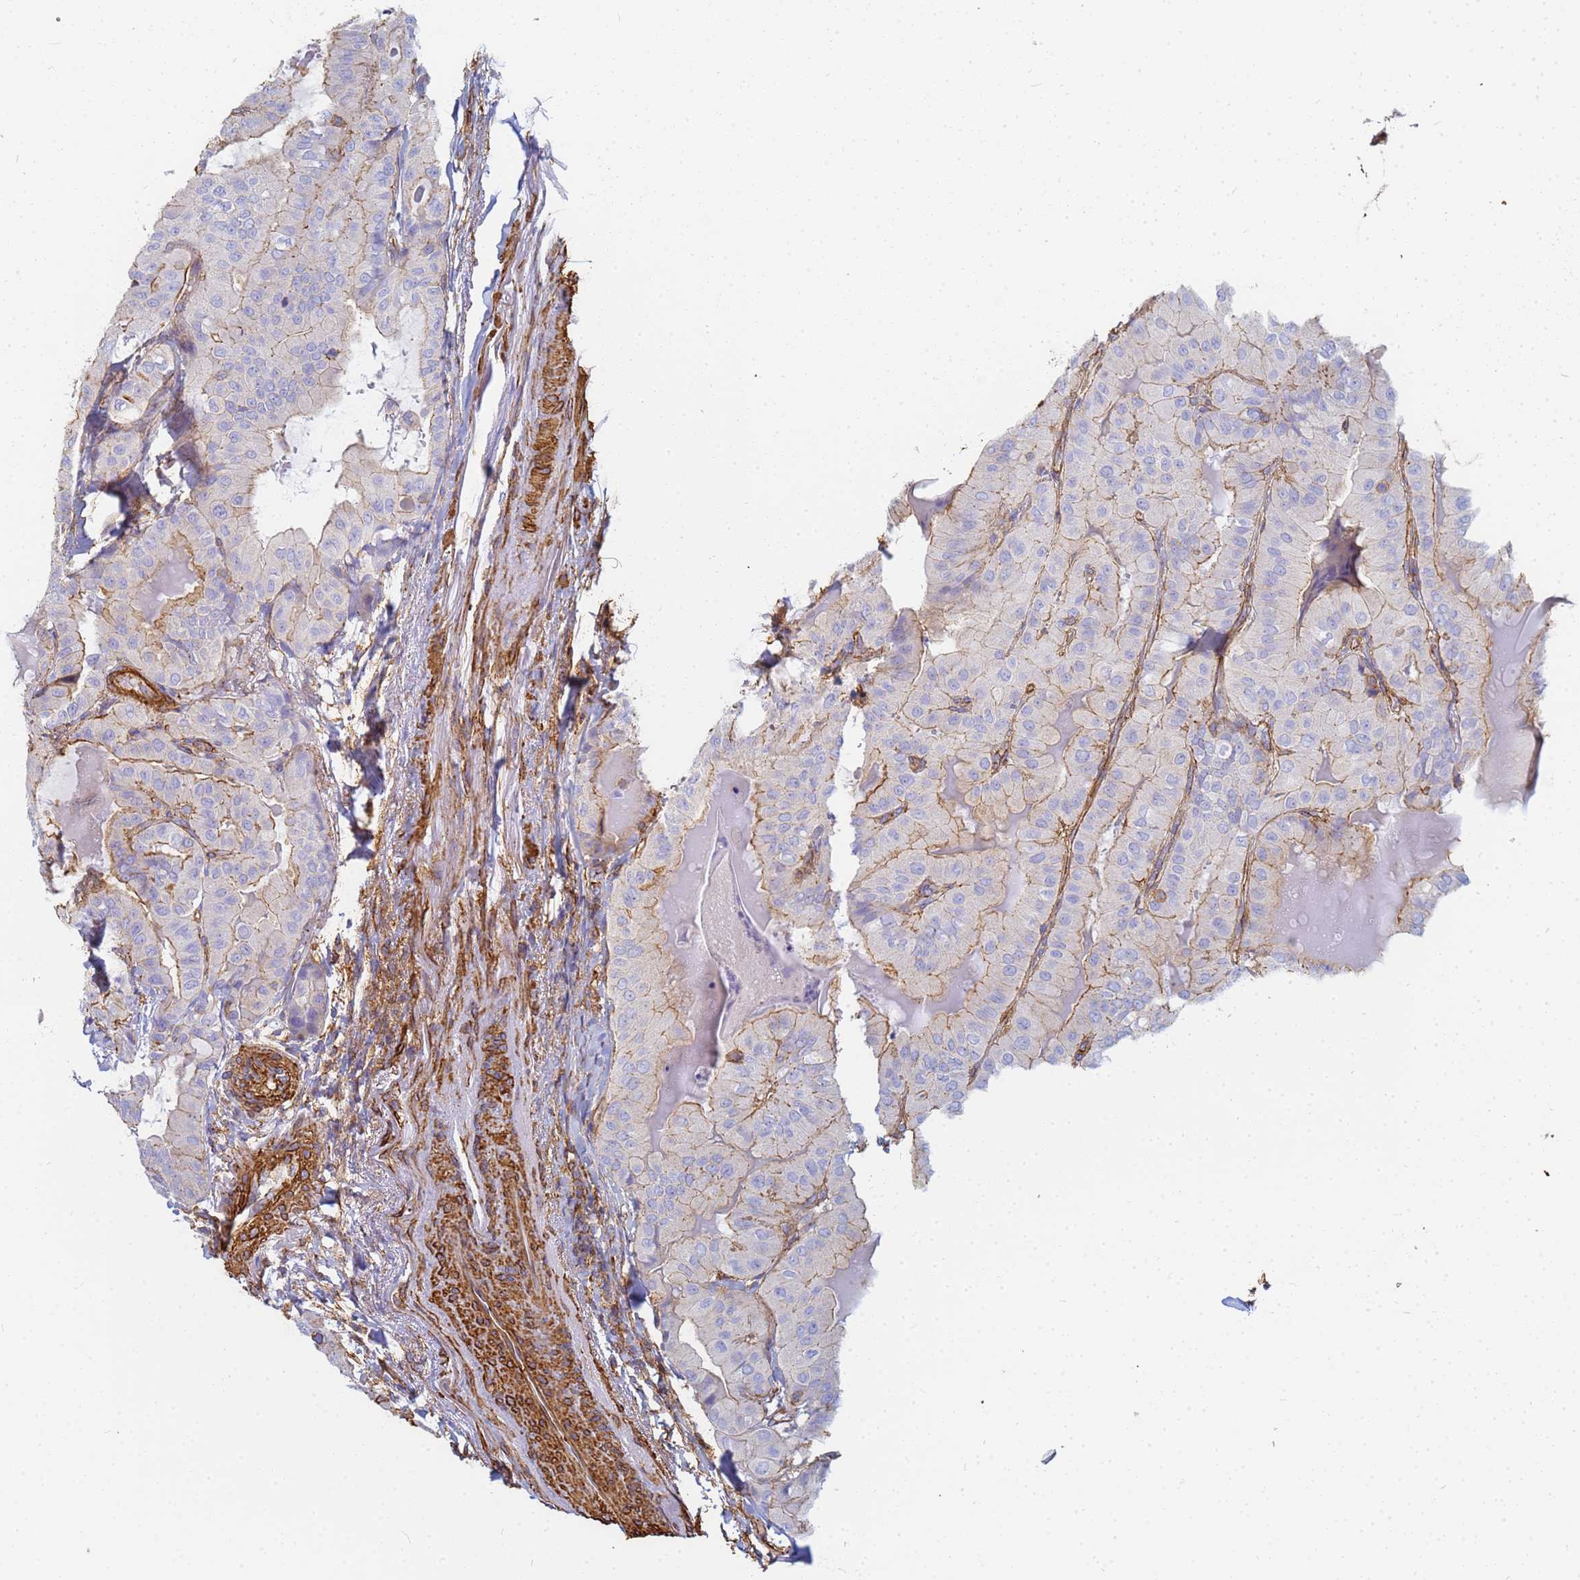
{"staining": {"intensity": "moderate", "quantity": "25%-75%", "location": "cytoplasmic/membranous"}, "tissue": "thyroid cancer", "cell_type": "Tumor cells", "image_type": "cancer", "snomed": [{"axis": "morphology", "description": "Papillary adenocarcinoma, NOS"}, {"axis": "topography", "description": "Thyroid gland"}], "caption": "Moderate cytoplasmic/membranous positivity is appreciated in about 25%-75% of tumor cells in thyroid papillary adenocarcinoma.", "gene": "TPM1", "patient": {"sex": "female", "age": 68}}